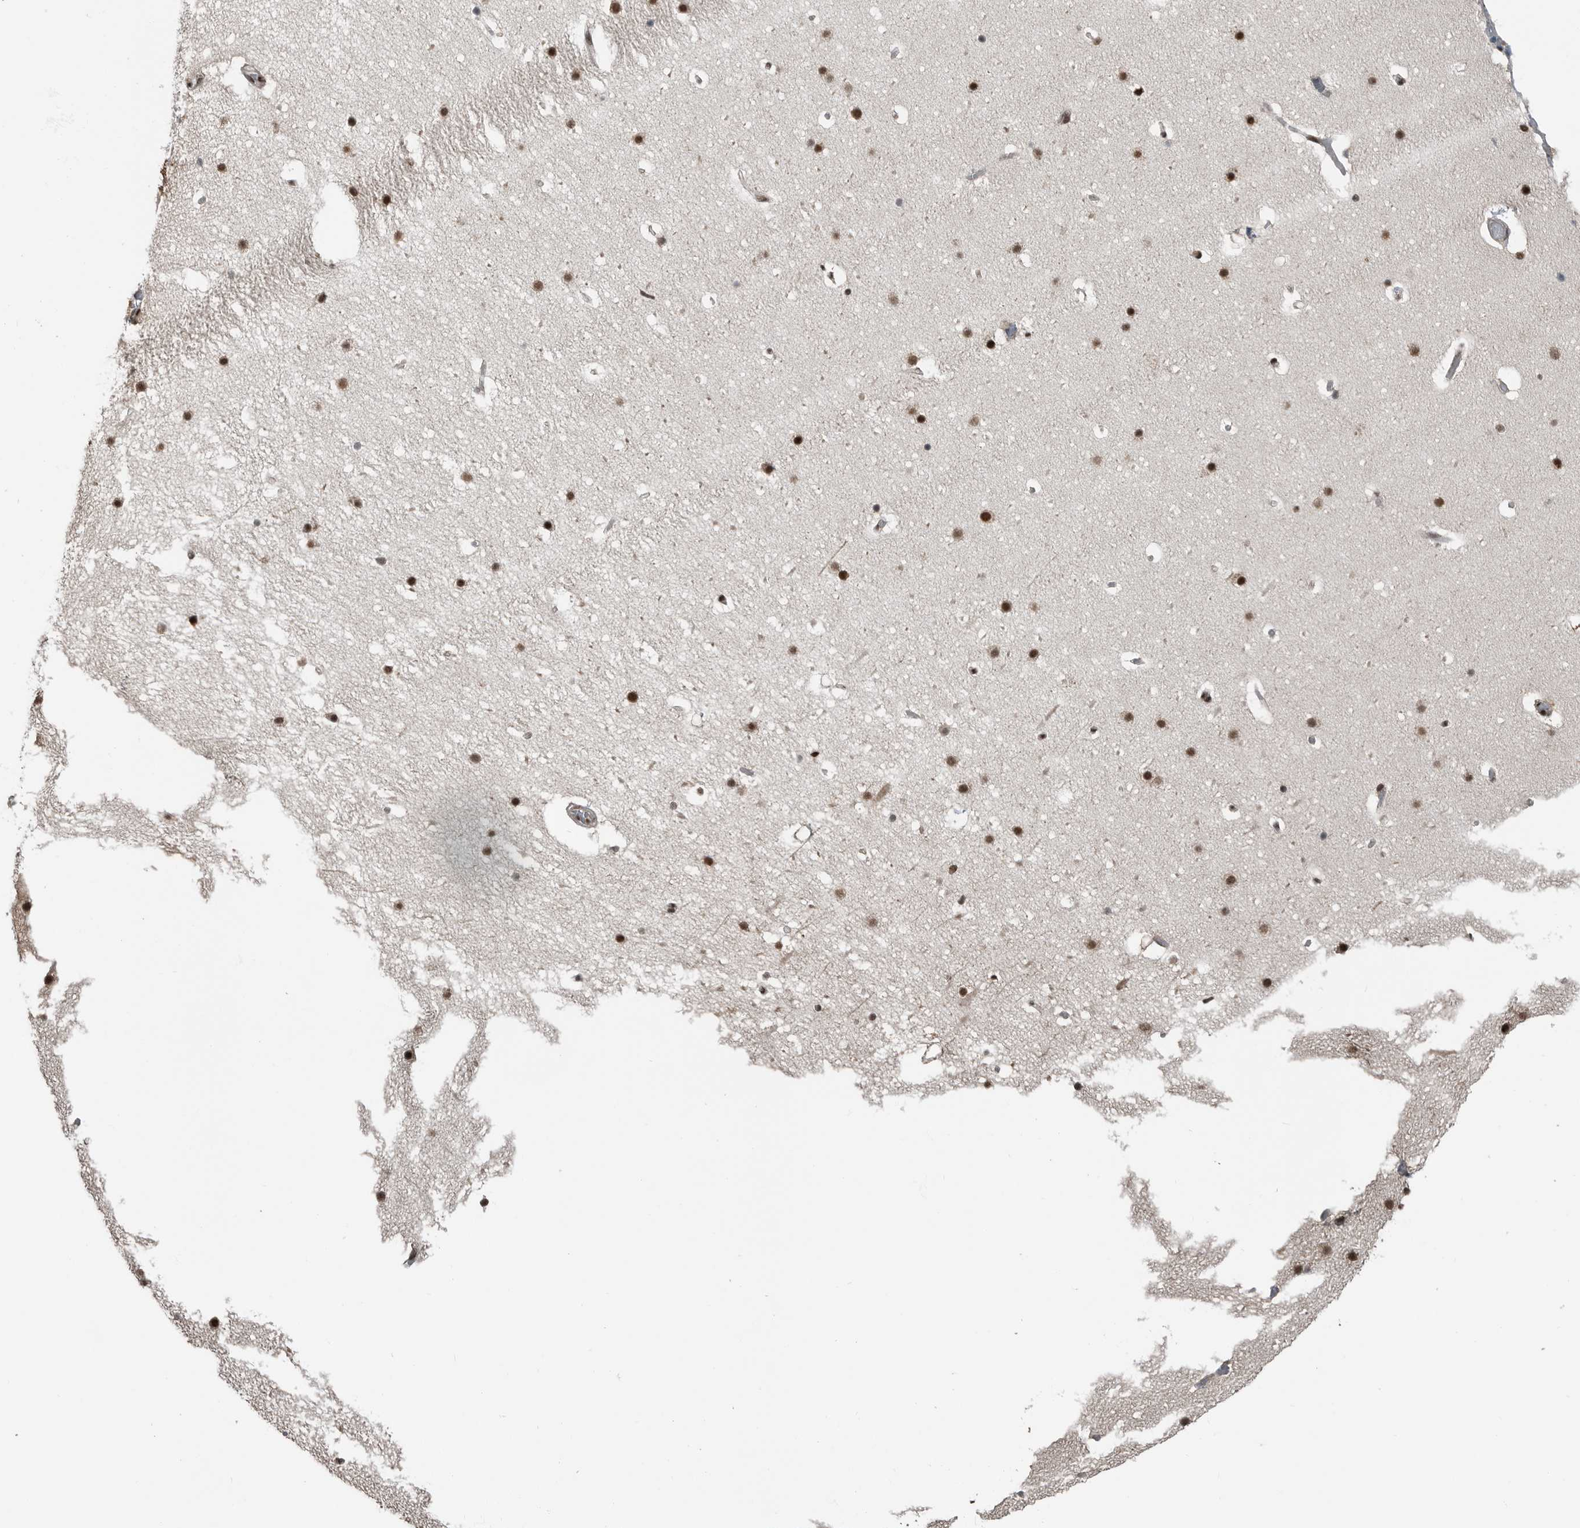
{"staining": {"intensity": "strong", "quantity": ">75%", "location": "nuclear"}, "tissue": "cerebellum", "cell_type": "Cells in granular layer", "image_type": "normal", "snomed": [{"axis": "morphology", "description": "Normal tissue, NOS"}, {"axis": "topography", "description": "Cerebellum"}], "caption": "Human cerebellum stained for a protein (brown) demonstrates strong nuclear positive expression in about >75% of cells in granular layer.", "gene": "BLZF1", "patient": {"sex": "male", "age": 57}}